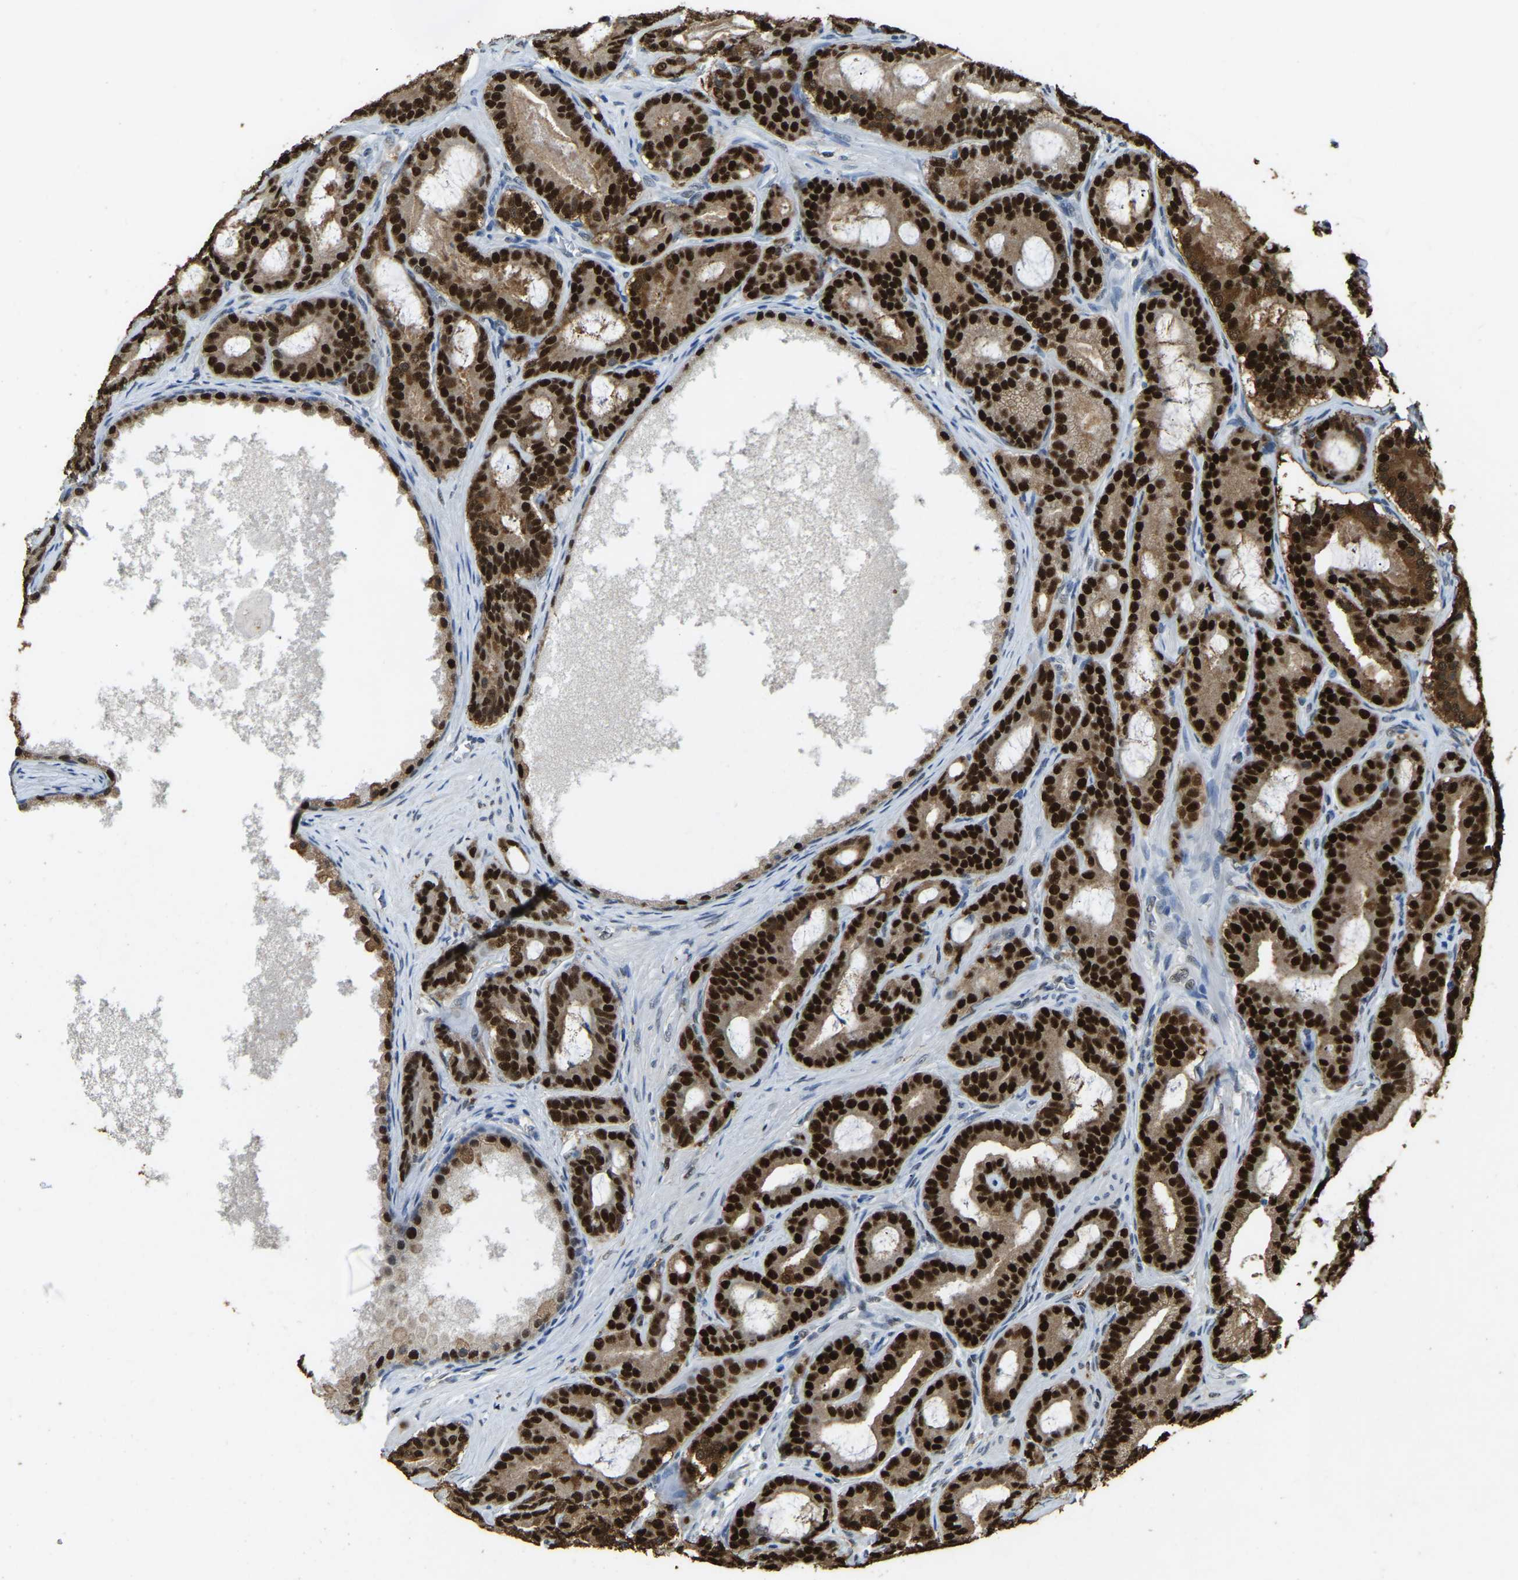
{"staining": {"intensity": "strong", "quantity": ">75%", "location": "cytoplasmic/membranous,nuclear"}, "tissue": "prostate cancer", "cell_type": "Tumor cells", "image_type": "cancer", "snomed": [{"axis": "morphology", "description": "Adenocarcinoma, High grade"}, {"axis": "topography", "description": "Prostate"}], "caption": "A histopathology image showing strong cytoplasmic/membranous and nuclear positivity in approximately >75% of tumor cells in prostate cancer (adenocarcinoma (high-grade)), as visualized by brown immunohistochemical staining.", "gene": "NANS", "patient": {"sex": "male", "age": 60}}